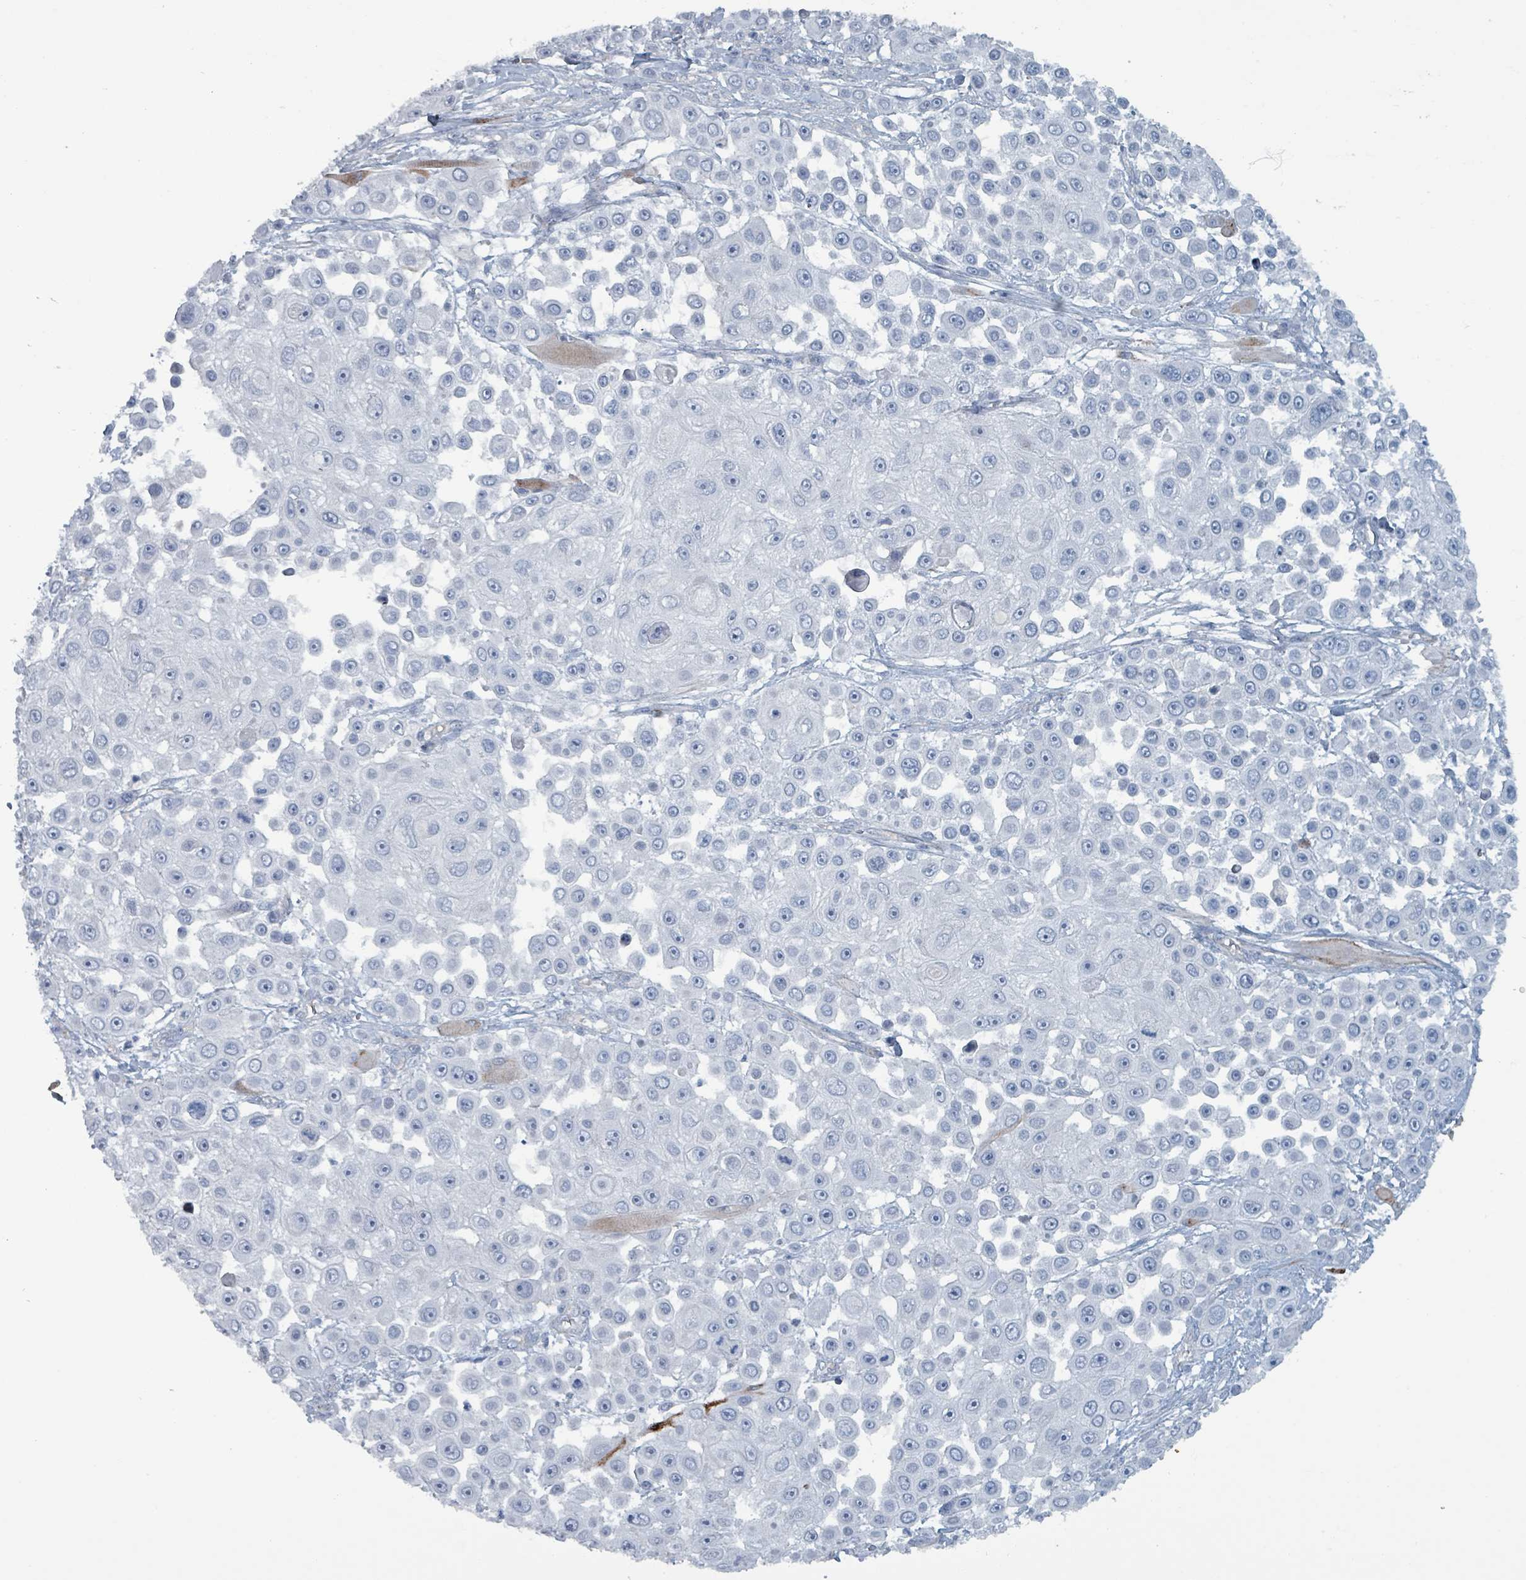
{"staining": {"intensity": "negative", "quantity": "none", "location": "none"}, "tissue": "skin cancer", "cell_type": "Tumor cells", "image_type": "cancer", "snomed": [{"axis": "morphology", "description": "Squamous cell carcinoma, NOS"}, {"axis": "topography", "description": "Skin"}], "caption": "A micrograph of human squamous cell carcinoma (skin) is negative for staining in tumor cells.", "gene": "TAAR5", "patient": {"sex": "male", "age": 67}}